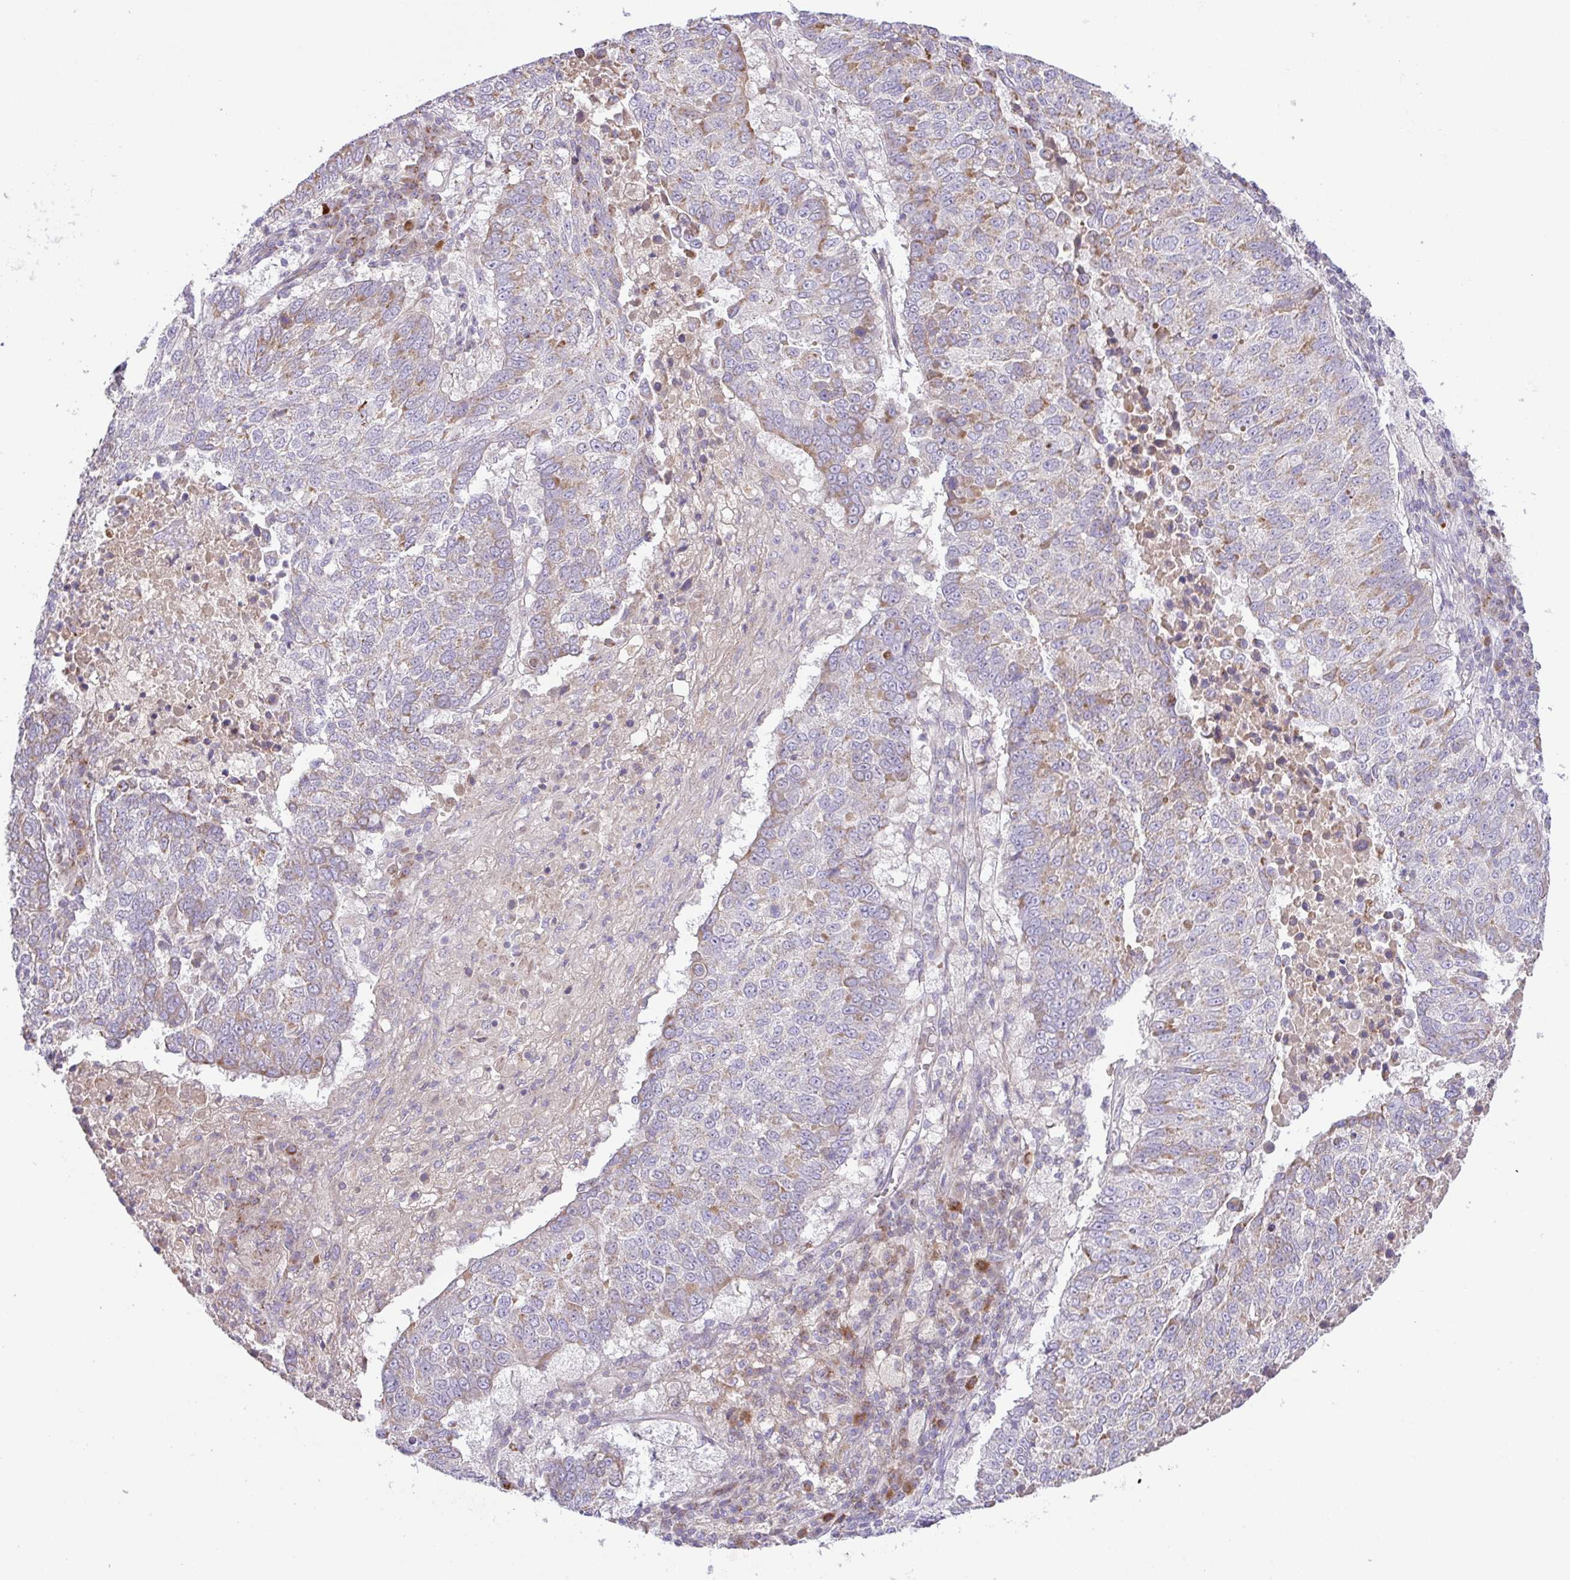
{"staining": {"intensity": "weak", "quantity": ">75%", "location": "cytoplasmic/membranous"}, "tissue": "lung cancer", "cell_type": "Tumor cells", "image_type": "cancer", "snomed": [{"axis": "morphology", "description": "Squamous cell carcinoma, NOS"}, {"axis": "topography", "description": "Lung"}], "caption": "Tumor cells show low levels of weak cytoplasmic/membranous expression in about >75% of cells in human lung squamous cell carcinoma.", "gene": "CHDH", "patient": {"sex": "male", "age": 73}}